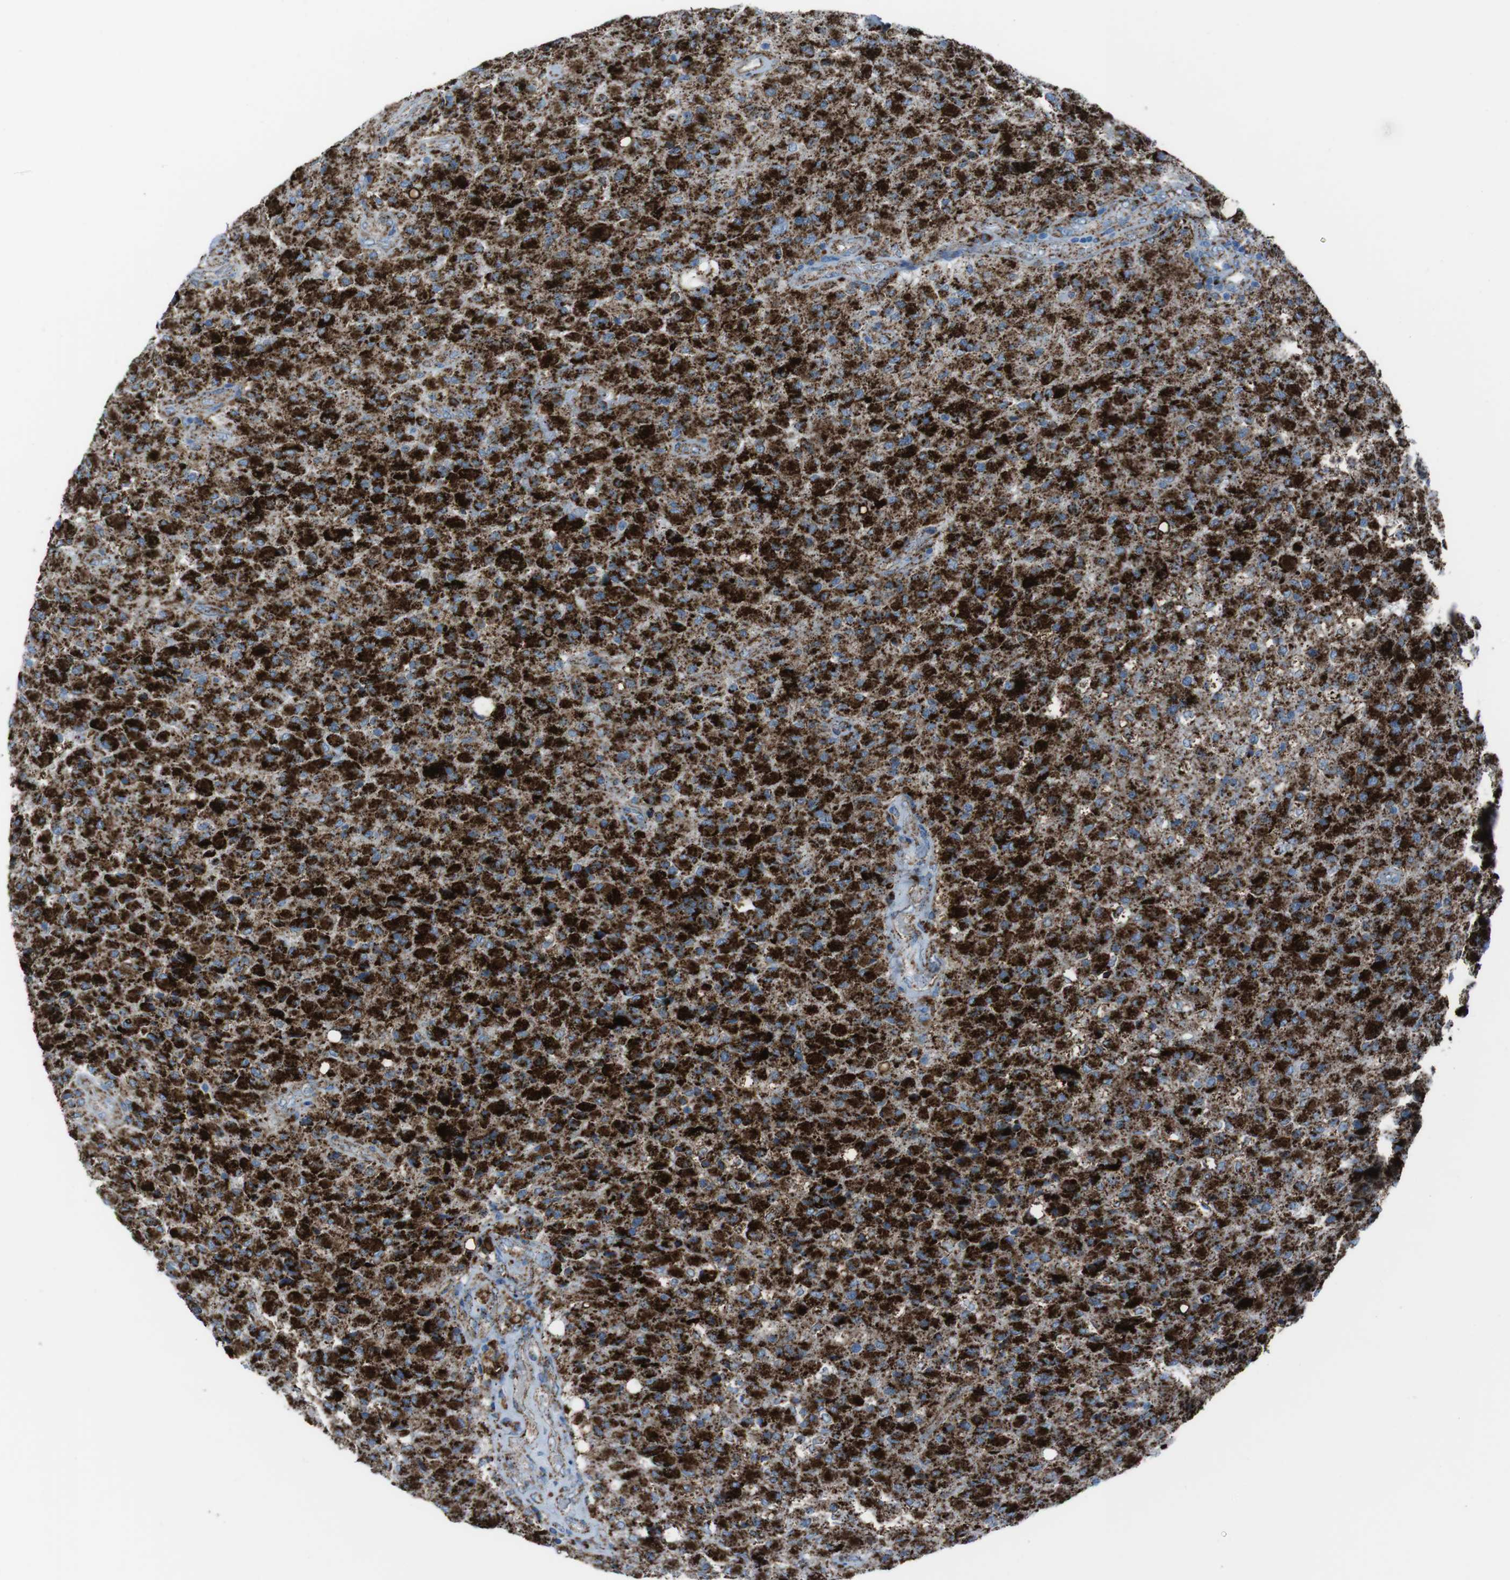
{"staining": {"intensity": "strong", "quantity": ">75%", "location": "cytoplasmic/membranous"}, "tissue": "glioma", "cell_type": "Tumor cells", "image_type": "cancer", "snomed": [{"axis": "morphology", "description": "Glioma, malignant, High grade"}, {"axis": "topography", "description": "Brain"}], "caption": "Malignant glioma (high-grade) stained with a brown dye reveals strong cytoplasmic/membranous positive expression in about >75% of tumor cells.", "gene": "SCARB2", "patient": {"sex": "male", "age": 71}}